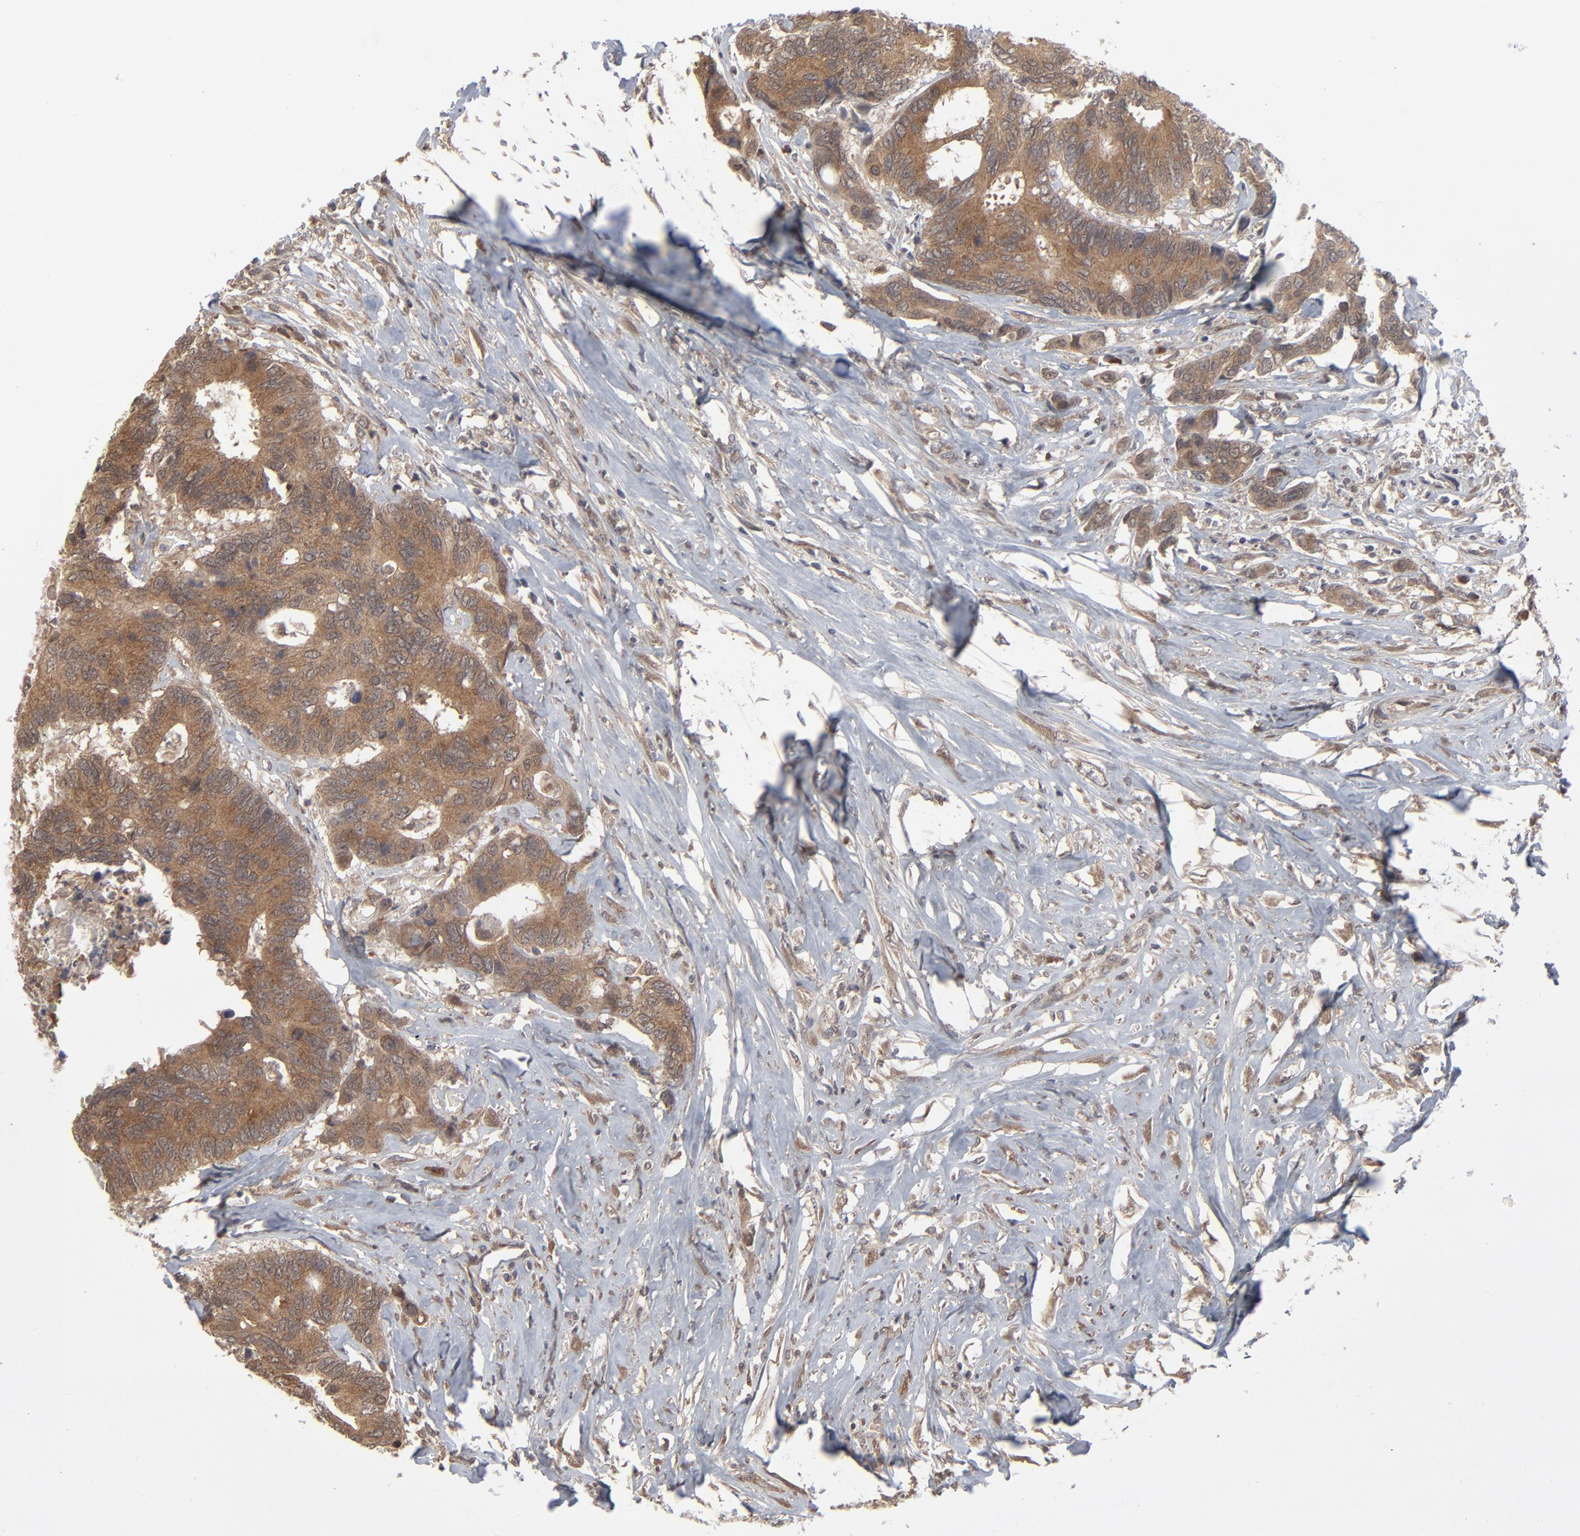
{"staining": {"intensity": "moderate", "quantity": ">75%", "location": "cytoplasmic/membranous"}, "tissue": "colorectal cancer", "cell_type": "Tumor cells", "image_type": "cancer", "snomed": [{"axis": "morphology", "description": "Adenocarcinoma, NOS"}, {"axis": "topography", "description": "Rectum"}], "caption": "Immunohistochemical staining of adenocarcinoma (colorectal) demonstrates medium levels of moderate cytoplasmic/membranous protein expression in approximately >75% of tumor cells. (IHC, brightfield microscopy, high magnification).", "gene": "SCFD1", "patient": {"sex": "male", "age": 55}}